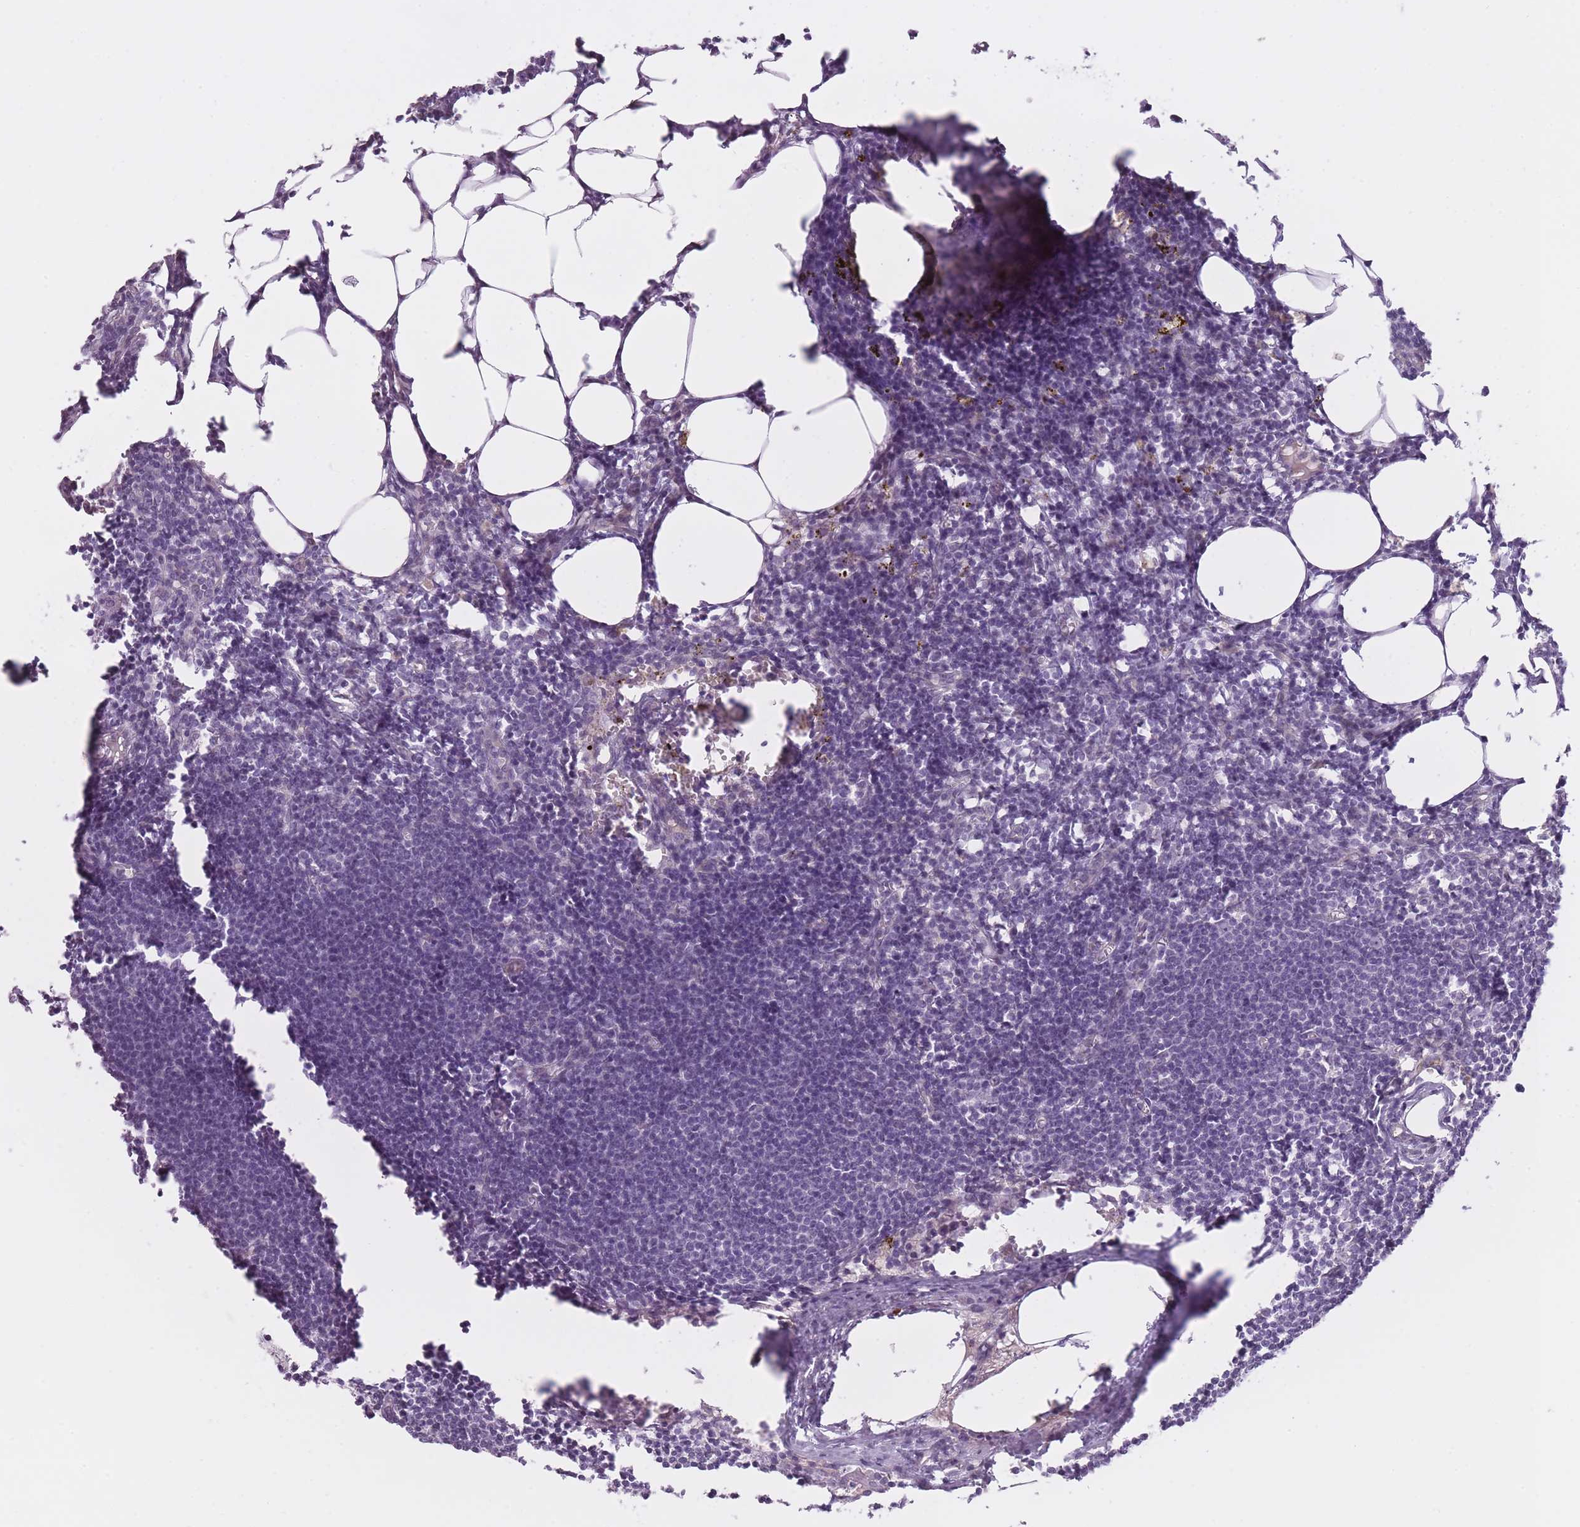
{"staining": {"intensity": "negative", "quantity": "none", "location": "none"}, "tissue": "lymph node", "cell_type": "Germinal center cells", "image_type": "normal", "snomed": [{"axis": "morphology", "description": "Normal tissue, NOS"}, {"axis": "topography", "description": "Lymph node"}], "caption": "This is an IHC histopathology image of benign lymph node. There is no staining in germinal center cells.", "gene": "PGRMC2", "patient": {"sex": "female", "age": 30}}